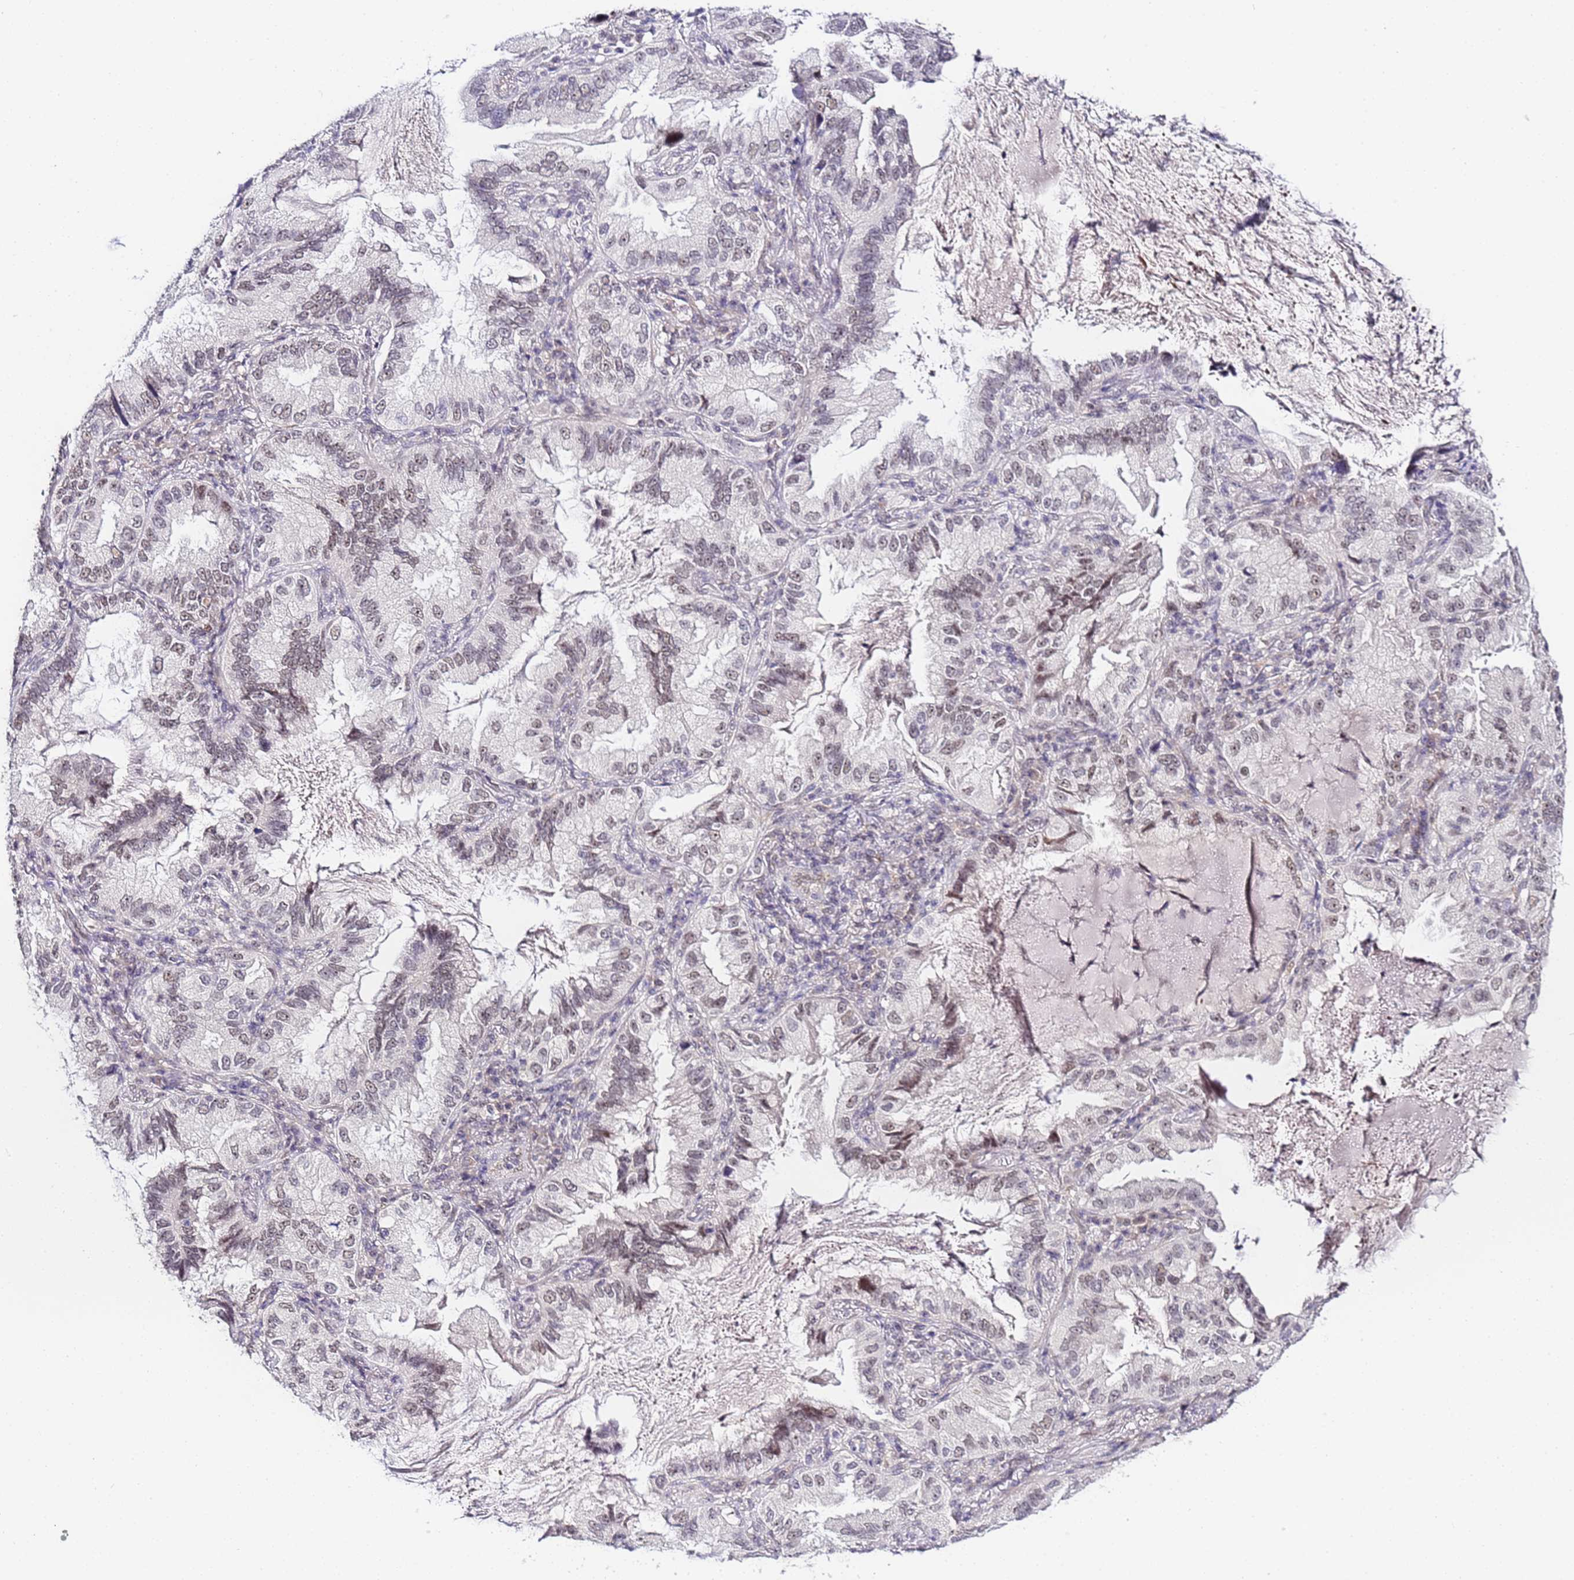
{"staining": {"intensity": "weak", "quantity": "<25%", "location": "nuclear"}, "tissue": "lung cancer", "cell_type": "Tumor cells", "image_type": "cancer", "snomed": [{"axis": "morphology", "description": "Adenocarcinoma, NOS"}, {"axis": "topography", "description": "Lung"}], "caption": "DAB immunohistochemical staining of human lung adenocarcinoma demonstrates no significant positivity in tumor cells. The staining is performed using DAB brown chromogen with nuclei counter-stained in using hematoxylin.", "gene": "LSM3", "patient": {"sex": "female", "age": 69}}